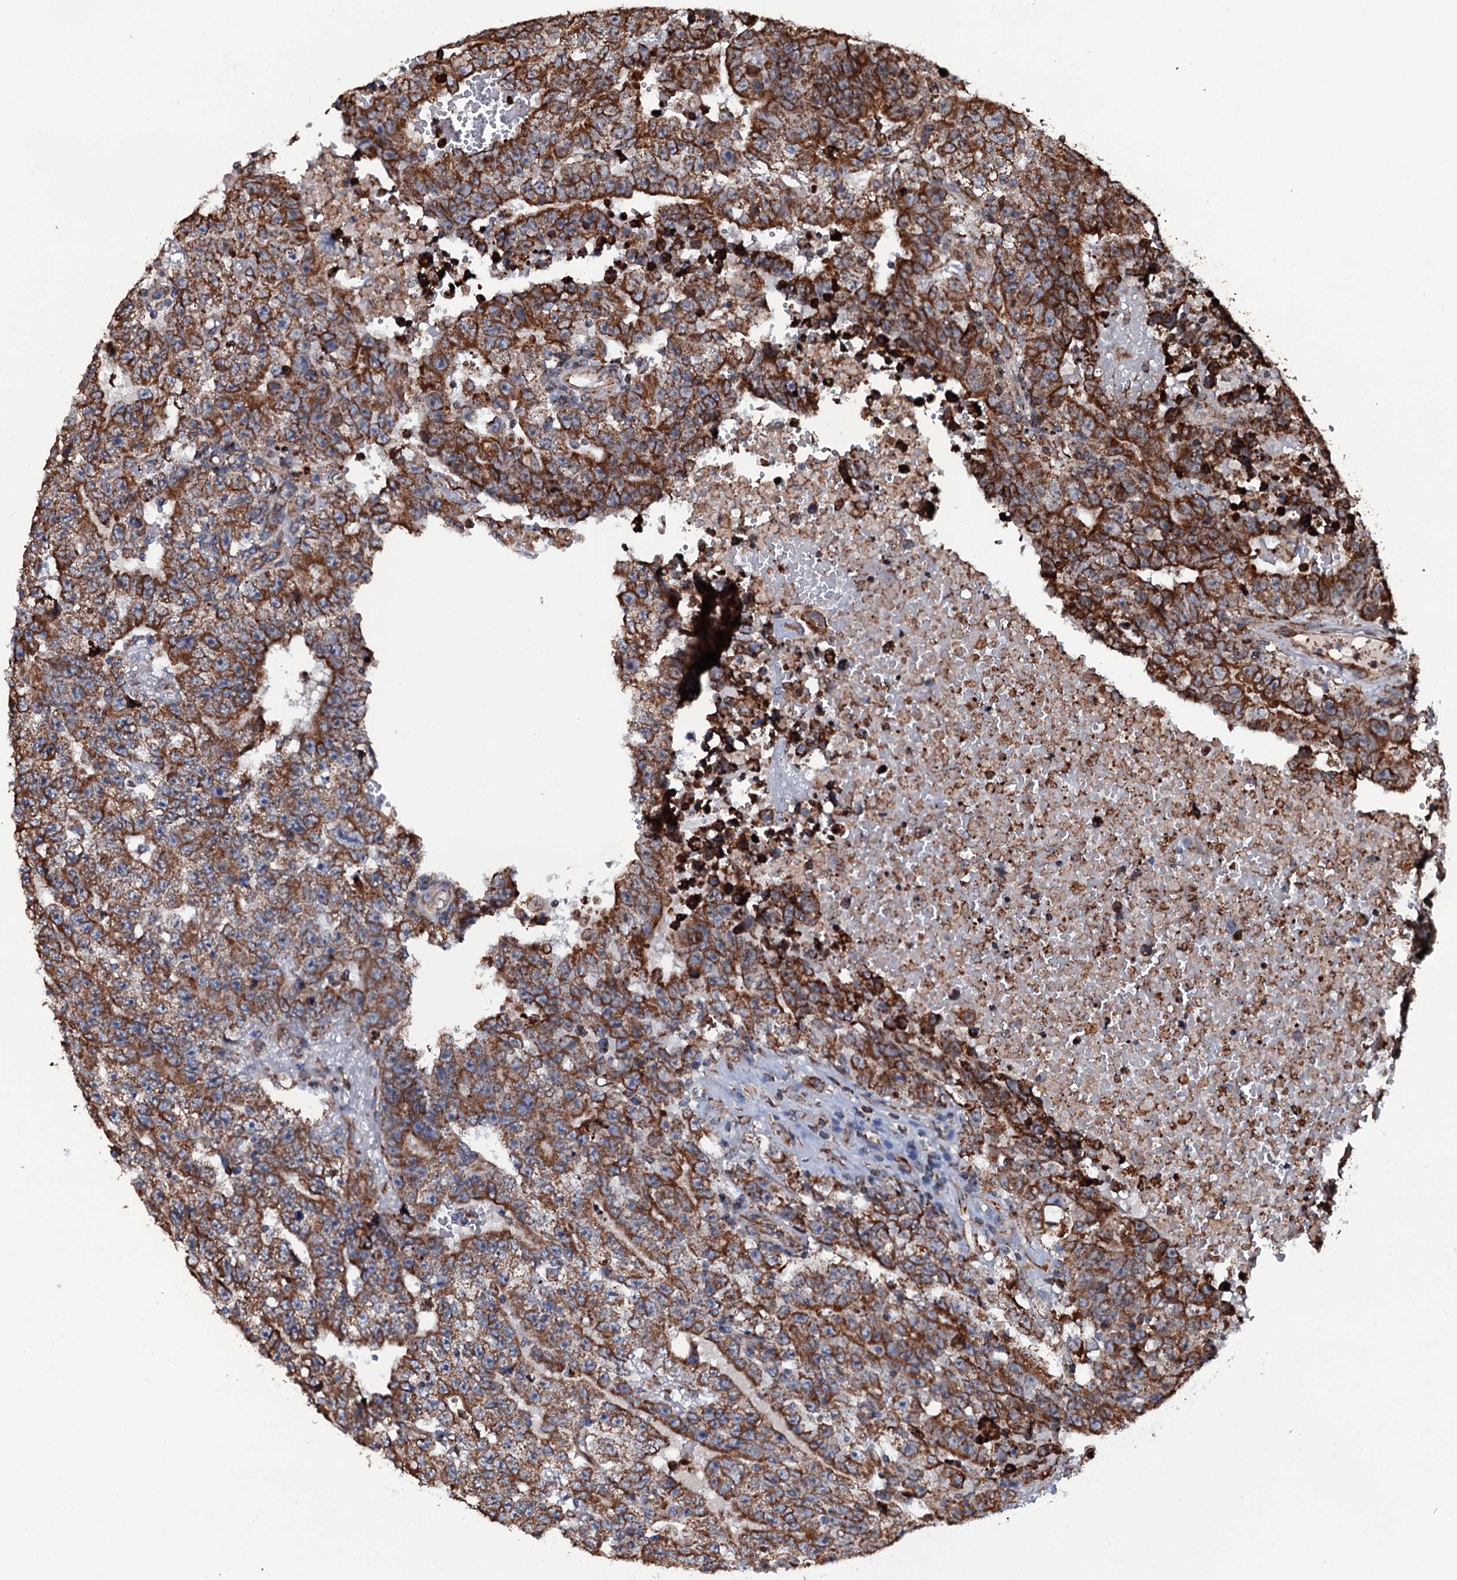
{"staining": {"intensity": "moderate", "quantity": ">75%", "location": "cytoplasmic/membranous"}, "tissue": "testis cancer", "cell_type": "Tumor cells", "image_type": "cancer", "snomed": [{"axis": "morphology", "description": "Carcinoma, Embryonal, NOS"}, {"axis": "topography", "description": "Testis"}], "caption": "Immunohistochemical staining of testis embryonal carcinoma demonstrates medium levels of moderate cytoplasmic/membranous protein staining in approximately >75% of tumor cells.", "gene": "RAB12", "patient": {"sex": "male", "age": 25}}